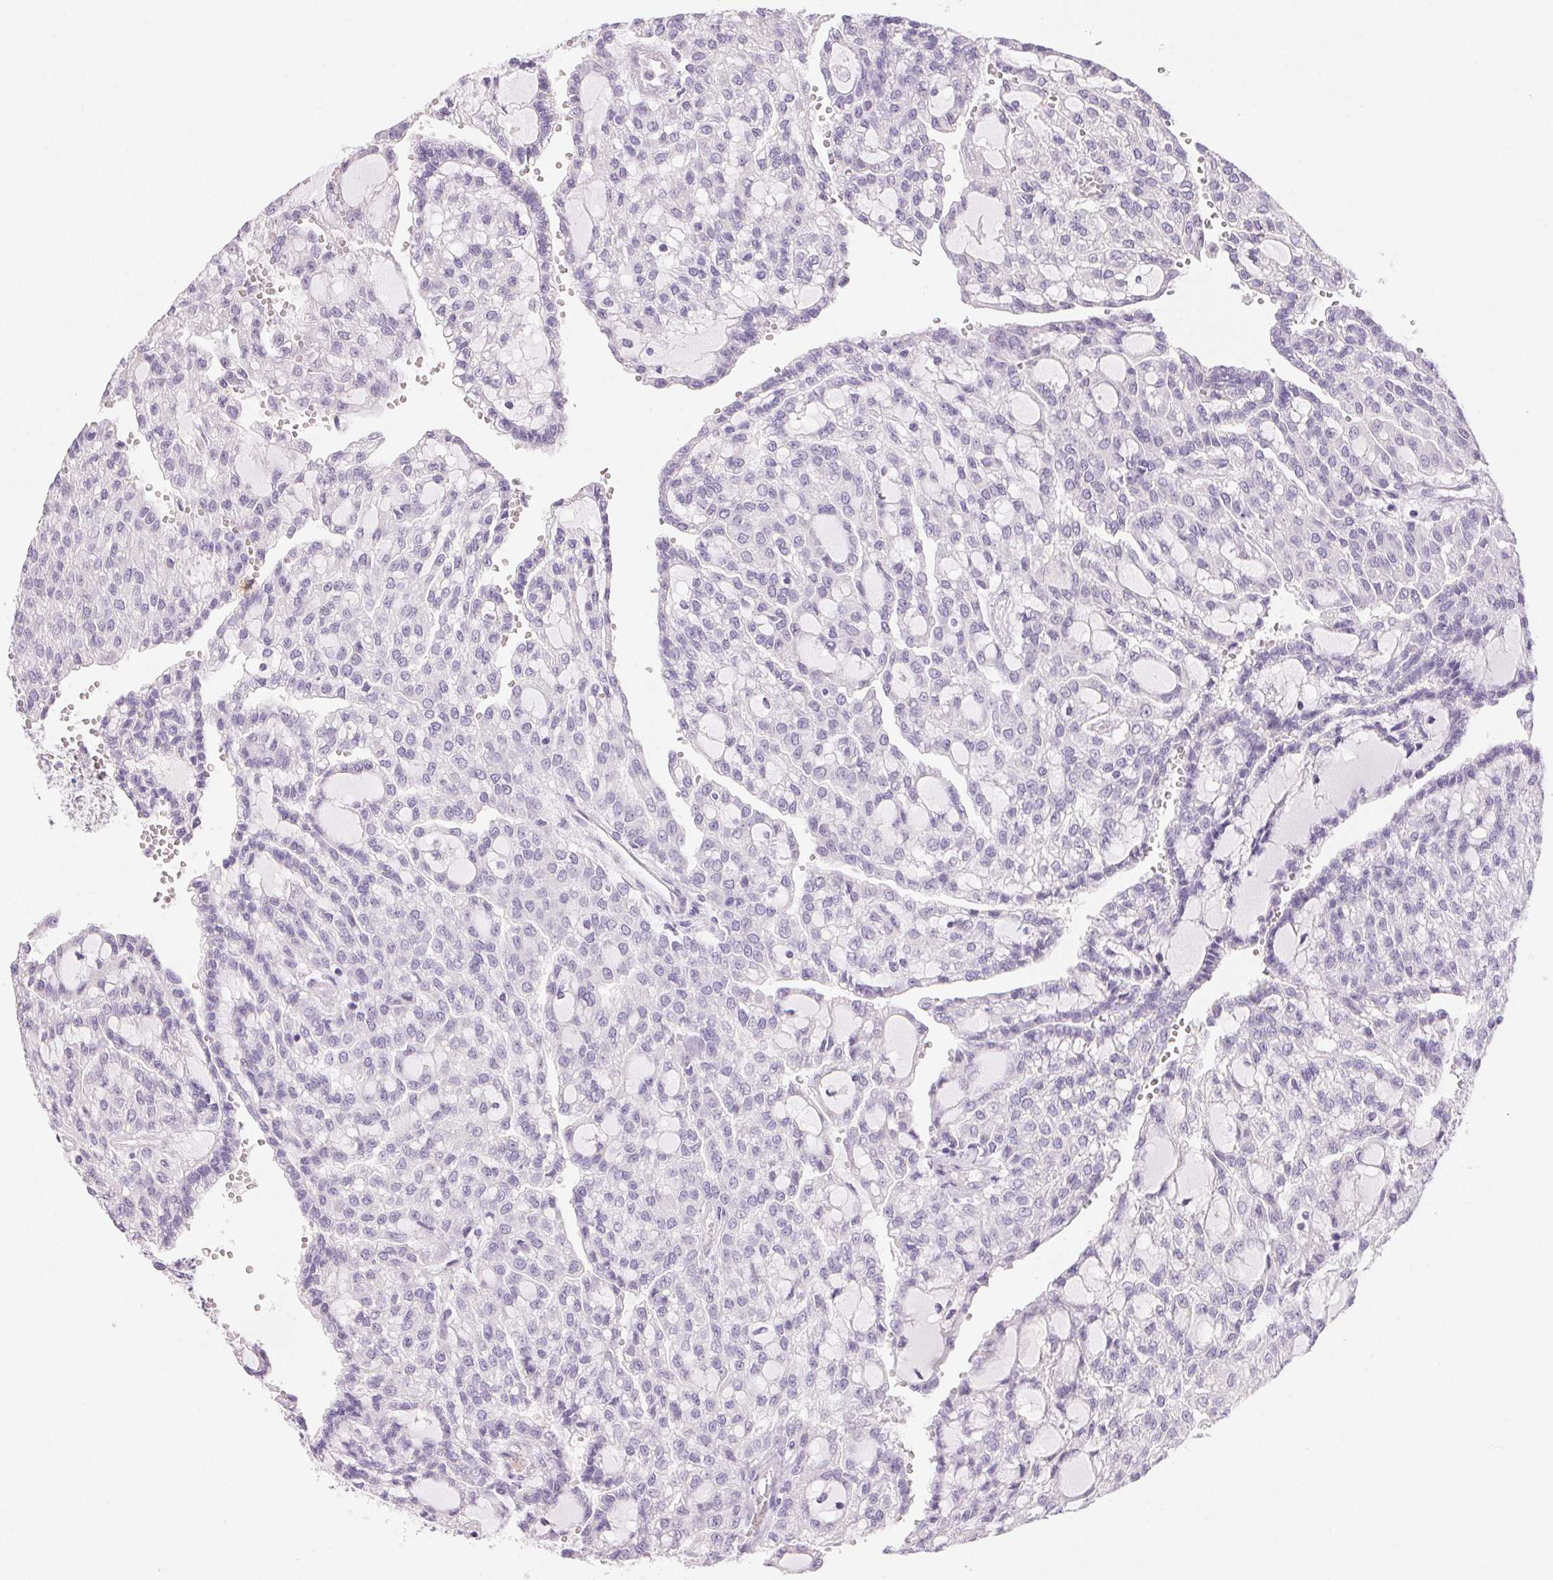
{"staining": {"intensity": "negative", "quantity": "none", "location": "none"}, "tissue": "renal cancer", "cell_type": "Tumor cells", "image_type": "cancer", "snomed": [{"axis": "morphology", "description": "Adenocarcinoma, NOS"}, {"axis": "topography", "description": "Kidney"}], "caption": "IHC of adenocarcinoma (renal) shows no expression in tumor cells. The staining is performed using DAB brown chromogen with nuclei counter-stained in using hematoxylin.", "gene": "BPIFB2", "patient": {"sex": "male", "age": 63}}